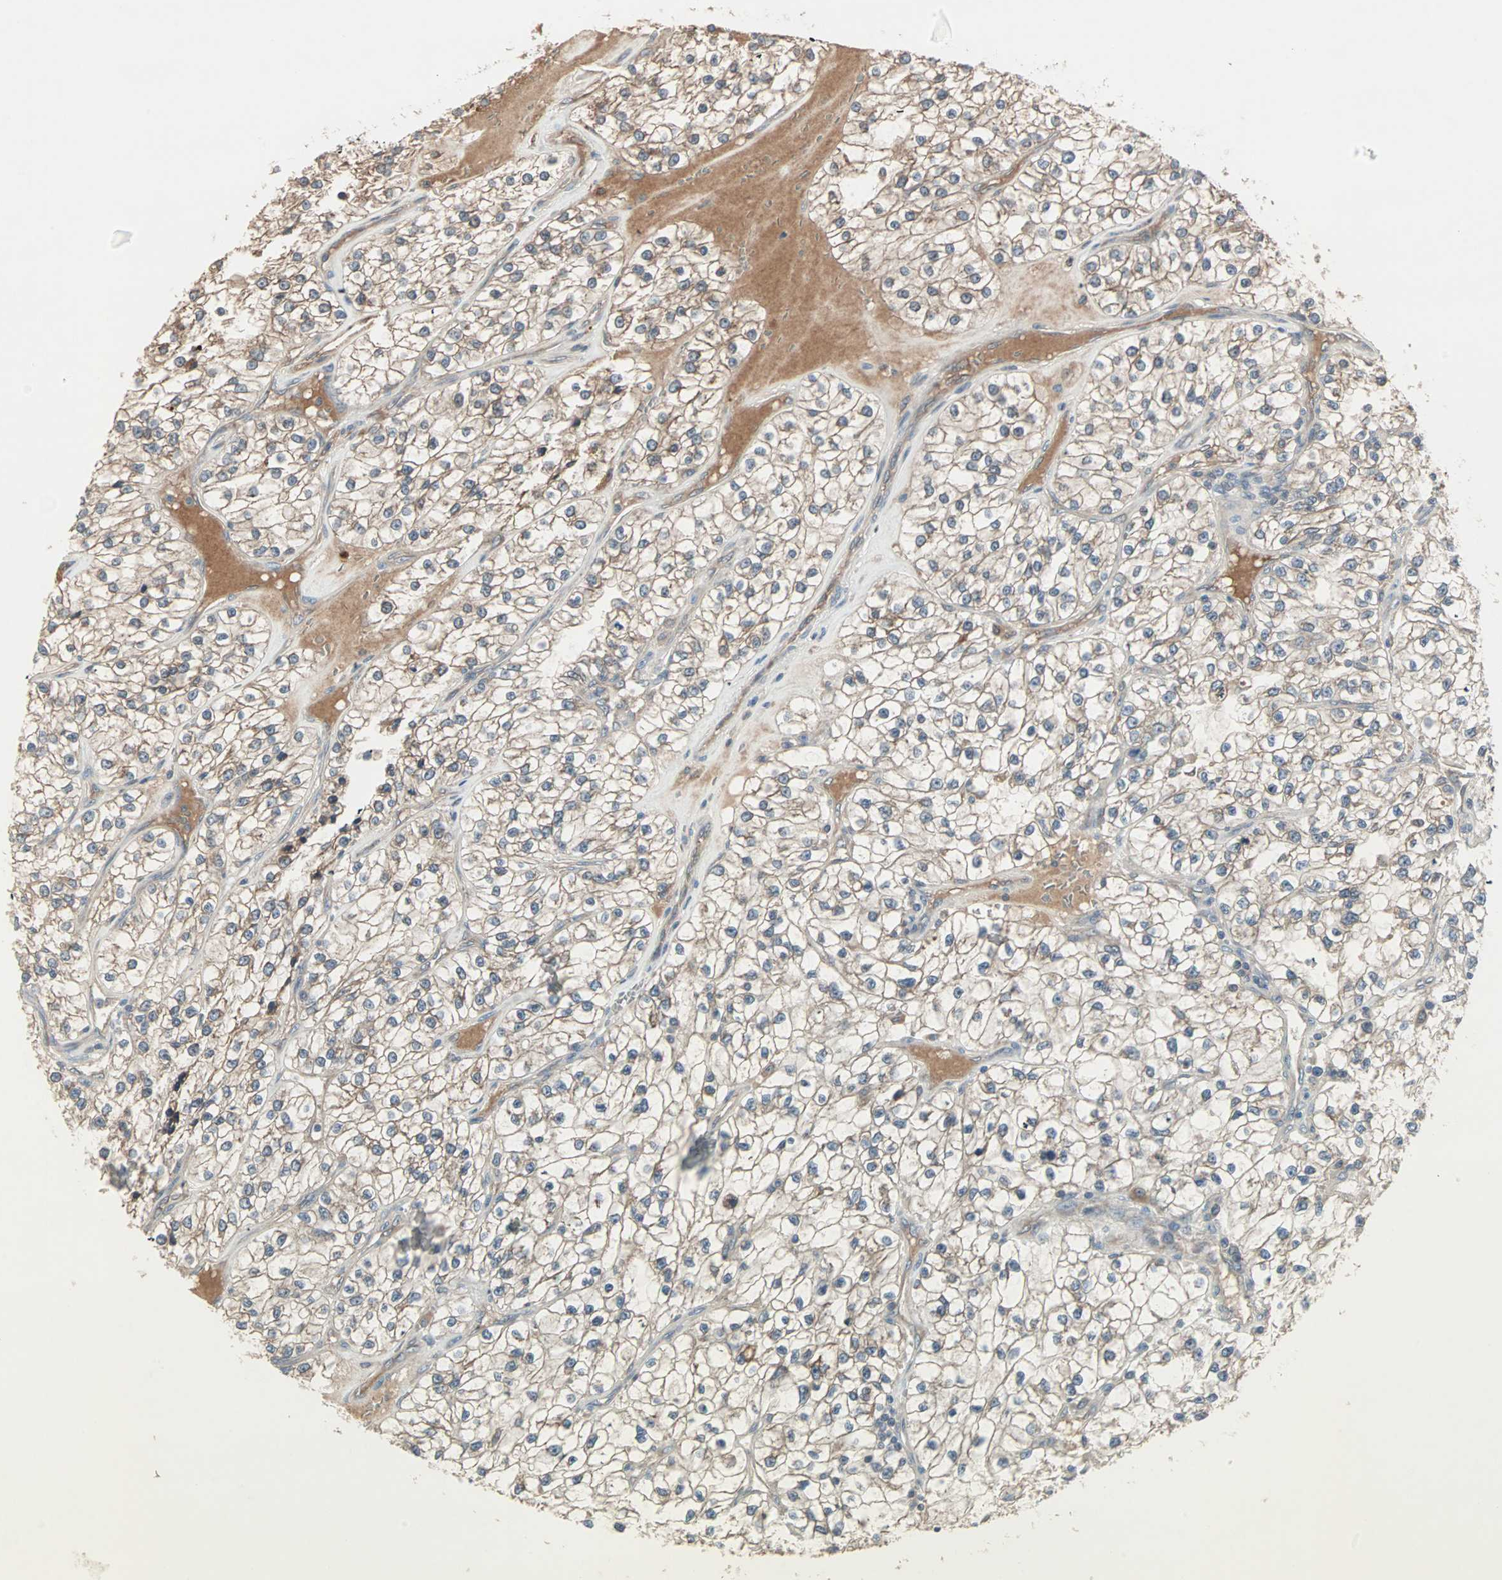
{"staining": {"intensity": "moderate", "quantity": ">75%", "location": "cytoplasmic/membranous"}, "tissue": "renal cancer", "cell_type": "Tumor cells", "image_type": "cancer", "snomed": [{"axis": "morphology", "description": "Adenocarcinoma, NOS"}, {"axis": "topography", "description": "Kidney"}], "caption": "Renal cancer was stained to show a protein in brown. There is medium levels of moderate cytoplasmic/membranous expression in about >75% of tumor cells. The protein of interest is stained brown, and the nuclei are stained in blue (DAB IHC with brightfield microscopy, high magnification).", "gene": "JMJD7-PLA2G4B", "patient": {"sex": "female", "age": 57}}